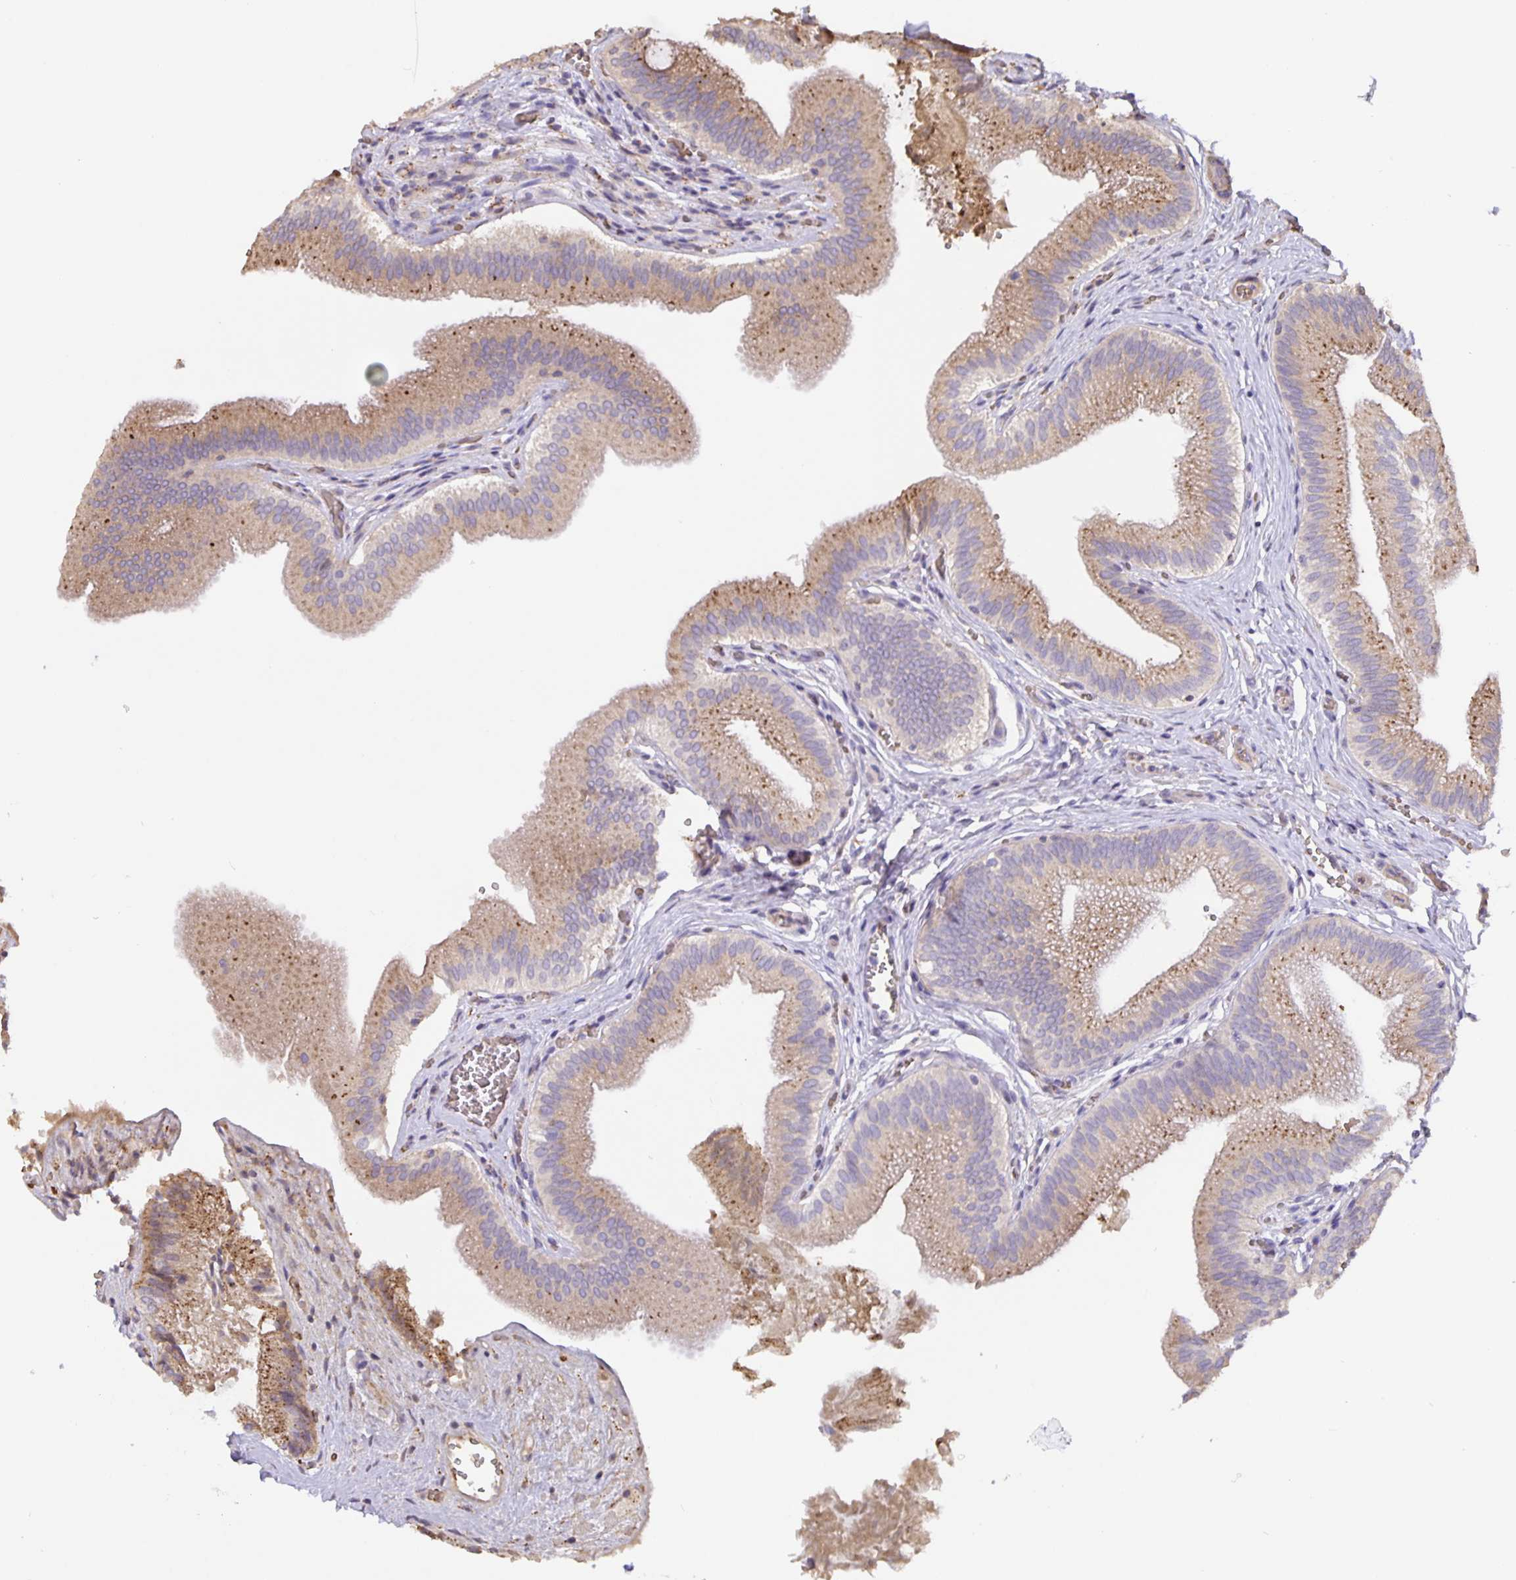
{"staining": {"intensity": "moderate", "quantity": ">75%", "location": "cytoplasmic/membranous"}, "tissue": "gallbladder", "cell_type": "Glandular cells", "image_type": "normal", "snomed": [{"axis": "morphology", "description": "Normal tissue, NOS"}, {"axis": "topography", "description": "Gallbladder"}], "caption": "Glandular cells exhibit medium levels of moderate cytoplasmic/membranous expression in approximately >75% of cells in normal human gallbladder.", "gene": "TMEM71", "patient": {"sex": "male", "age": 17}}